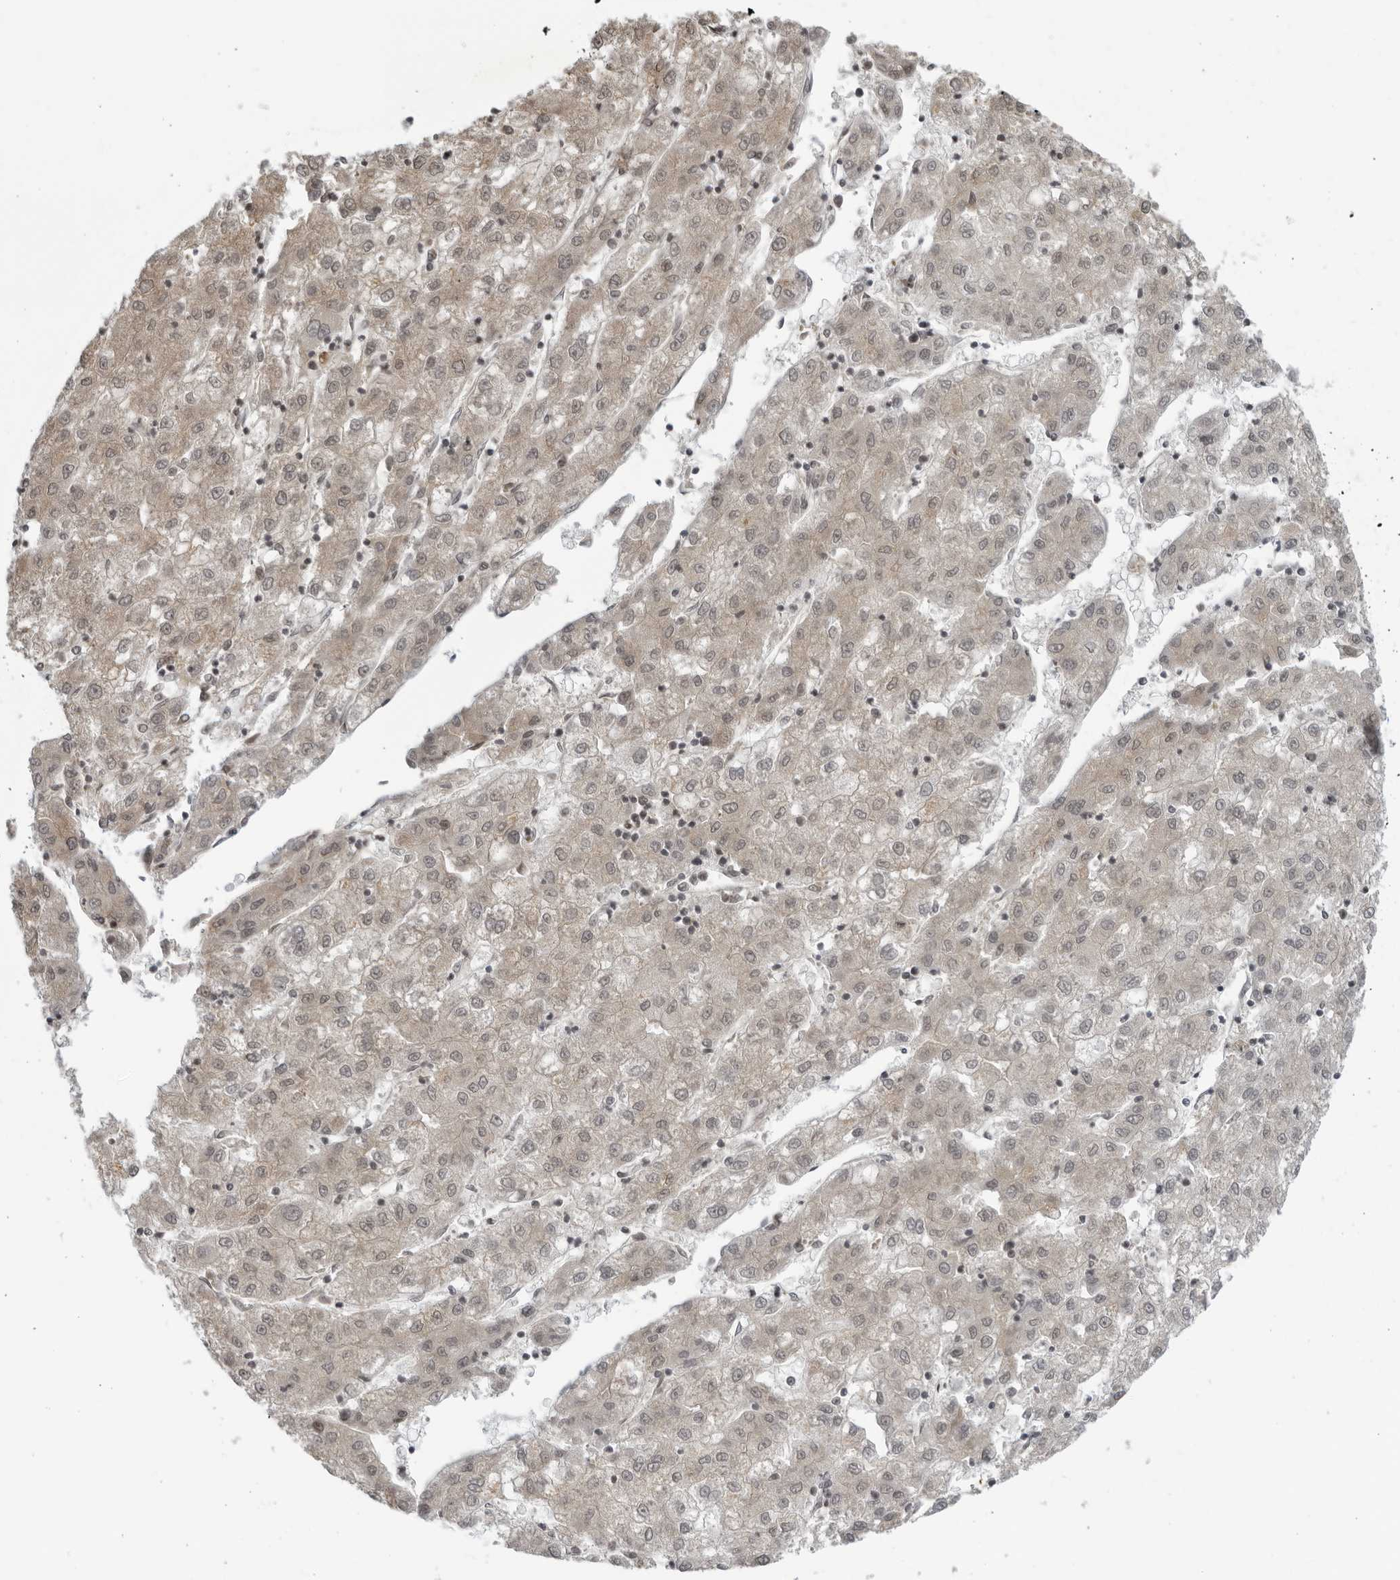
{"staining": {"intensity": "weak", "quantity": ">75%", "location": "cytoplasmic/membranous,nuclear"}, "tissue": "liver cancer", "cell_type": "Tumor cells", "image_type": "cancer", "snomed": [{"axis": "morphology", "description": "Carcinoma, Hepatocellular, NOS"}, {"axis": "topography", "description": "Liver"}], "caption": "Tumor cells reveal weak cytoplasmic/membranous and nuclear positivity in approximately >75% of cells in liver cancer.", "gene": "DTL", "patient": {"sex": "male", "age": 72}}